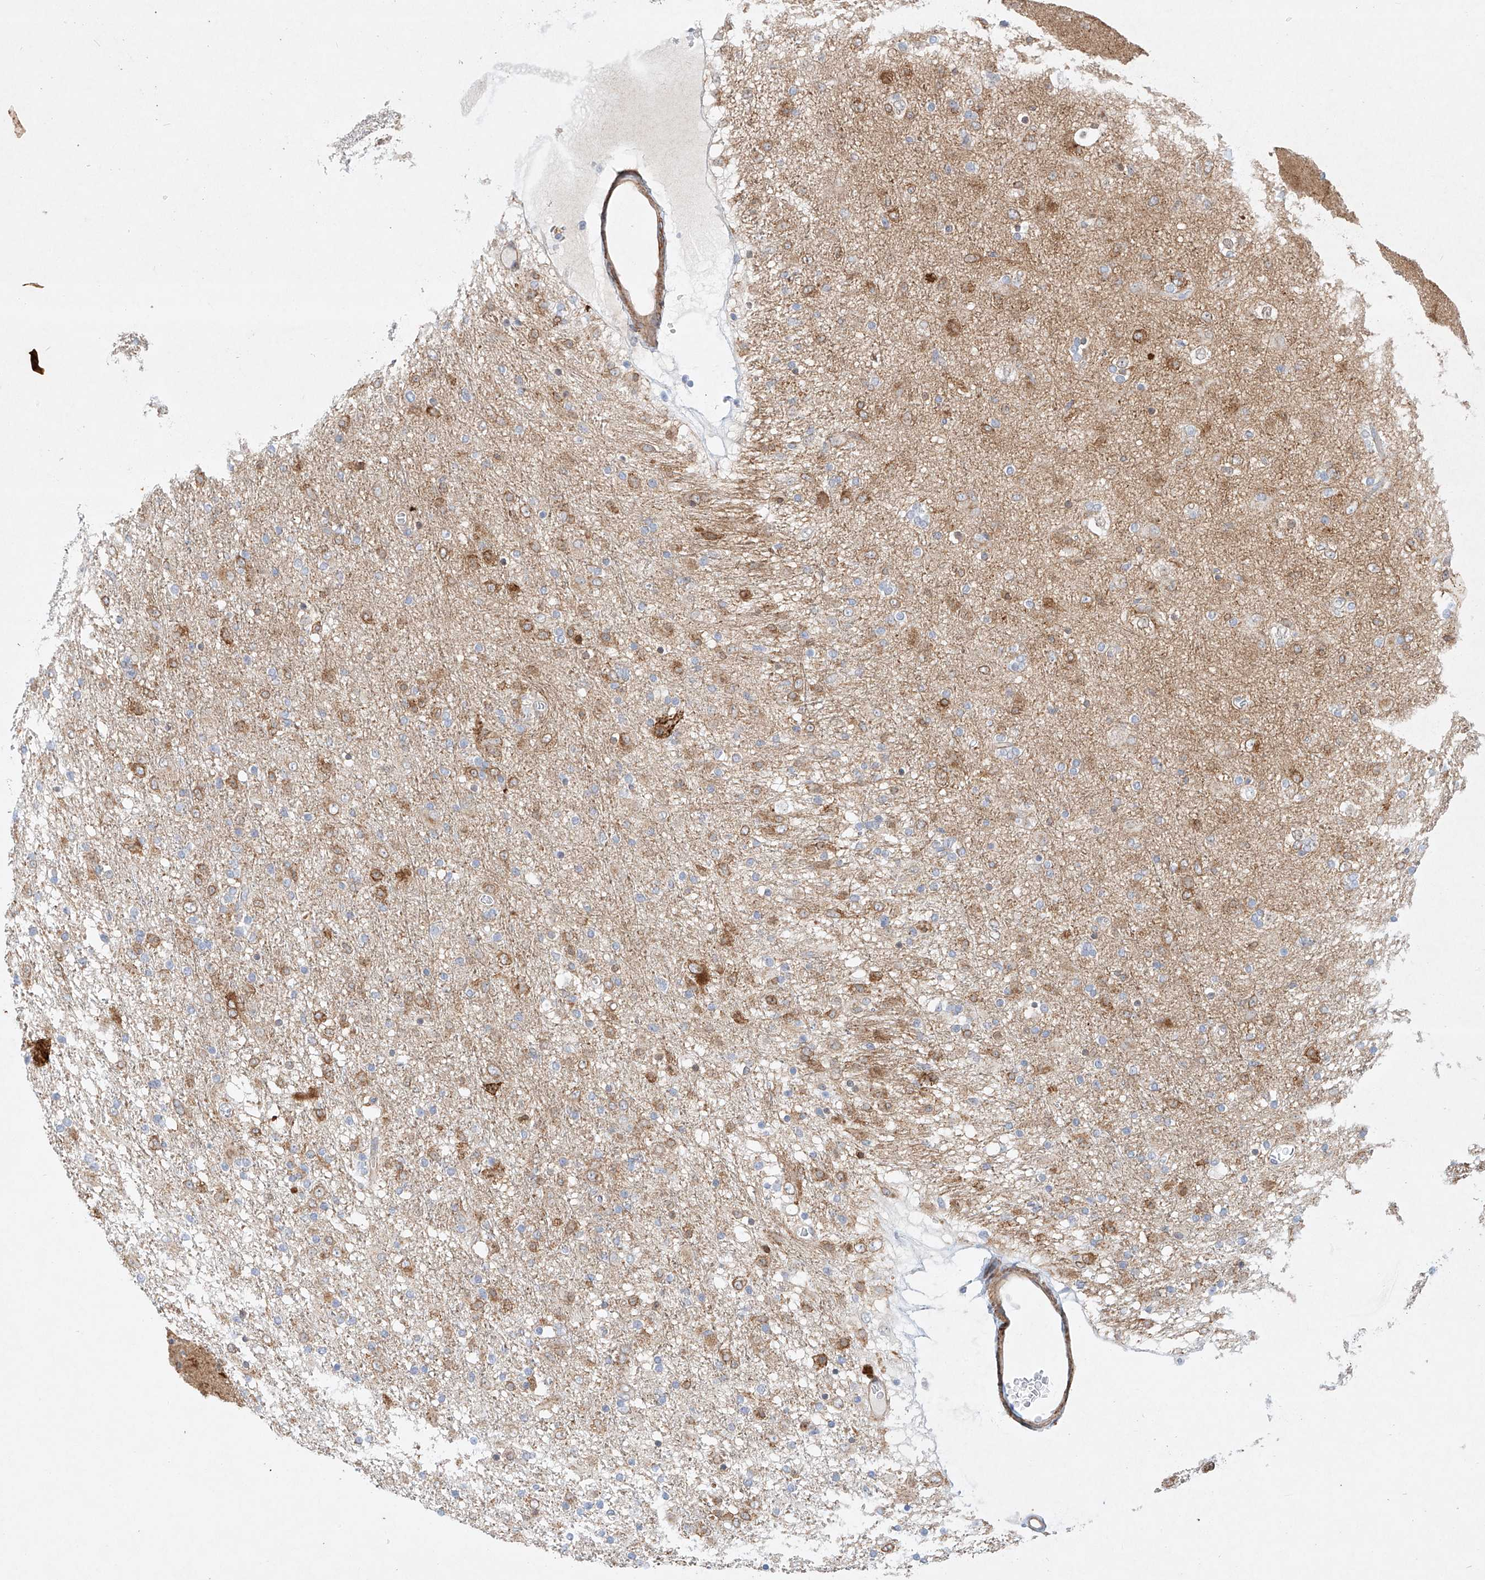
{"staining": {"intensity": "moderate", "quantity": "<25%", "location": "cytoplasmic/membranous"}, "tissue": "glioma", "cell_type": "Tumor cells", "image_type": "cancer", "snomed": [{"axis": "morphology", "description": "Glioma, malignant, Low grade"}, {"axis": "topography", "description": "Brain"}], "caption": "Immunohistochemical staining of human glioma displays low levels of moderate cytoplasmic/membranous positivity in about <25% of tumor cells. (Brightfield microscopy of DAB IHC at high magnification).", "gene": "REEP2", "patient": {"sex": "male", "age": 65}}